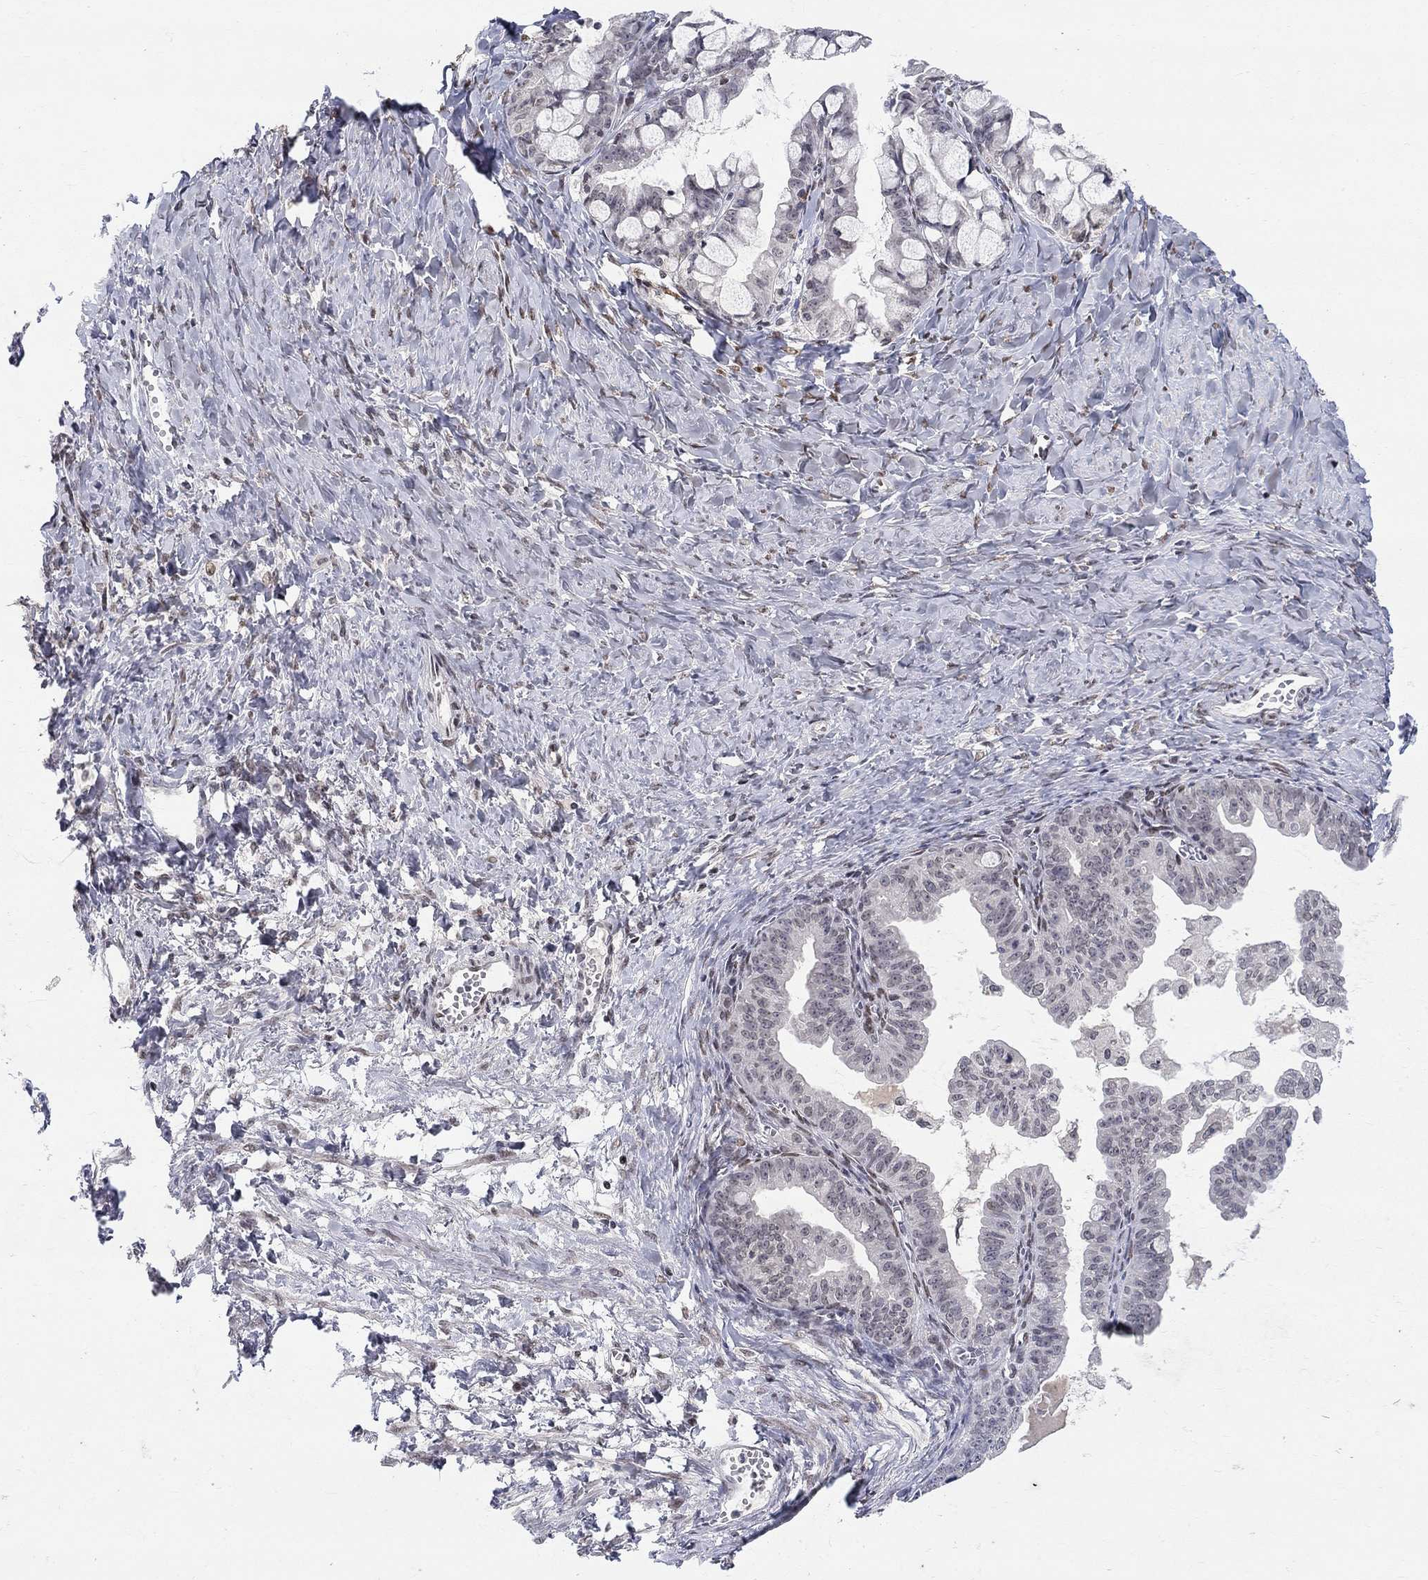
{"staining": {"intensity": "negative", "quantity": "none", "location": "none"}, "tissue": "ovarian cancer", "cell_type": "Tumor cells", "image_type": "cancer", "snomed": [{"axis": "morphology", "description": "Cystadenocarcinoma, mucinous, NOS"}, {"axis": "topography", "description": "Ovary"}], "caption": "High magnification brightfield microscopy of ovarian mucinous cystadenocarcinoma stained with DAB (3,3'-diaminobenzidine) (brown) and counterstained with hematoxylin (blue): tumor cells show no significant positivity.", "gene": "KLF12", "patient": {"sex": "female", "age": 63}}